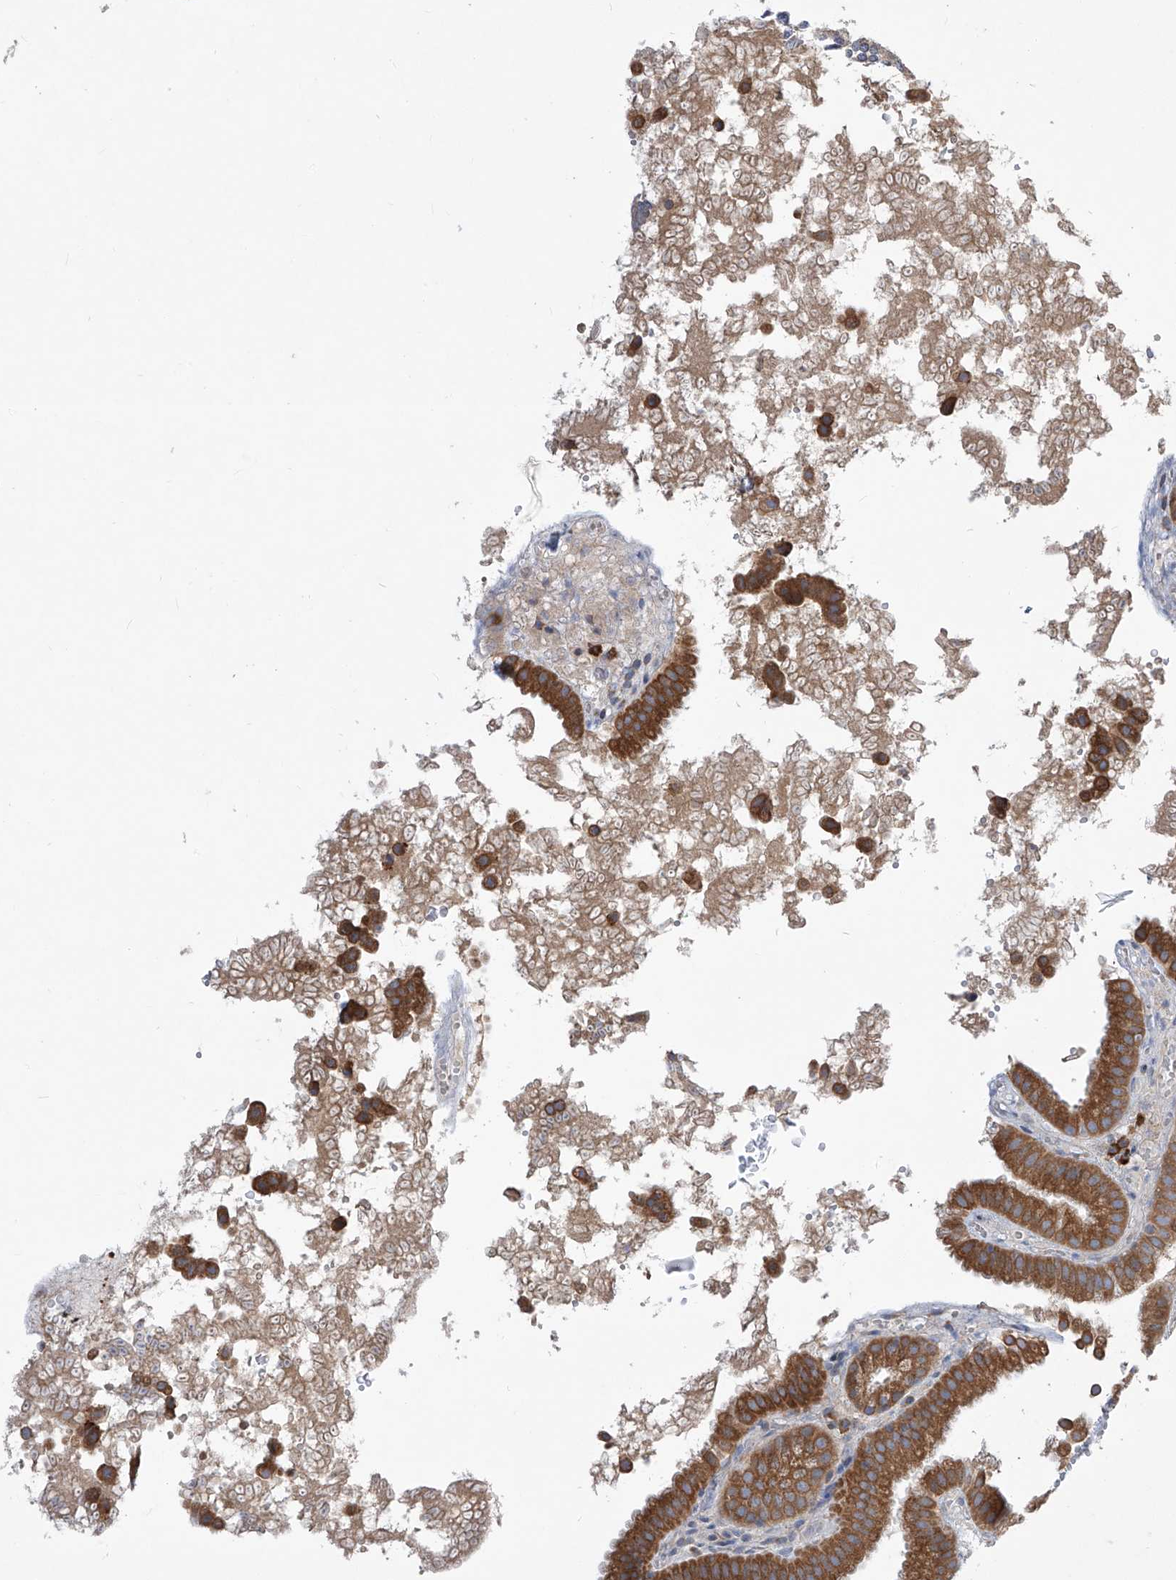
{"staining": {"intensity": "strong", "quantity": ">75%", "location": "cytoplasmic/membranous"}, "tissue": "gallbladder", "cell_type": "Glandular cells", "image_type": "normal", "snomed": [{"axis": "morphology", "description": "Normal tissue, NOS"}, {"axis": "topography", "description": "Gallbladder"}], "caption": "Immunohistochemical staining of benign gallbladder displays high levels of strong cytoplasmic/membranous positivity in about >75% of glandular cells.", "gene": "UFL1", "patient": {"sex": "female", "age": 30}}